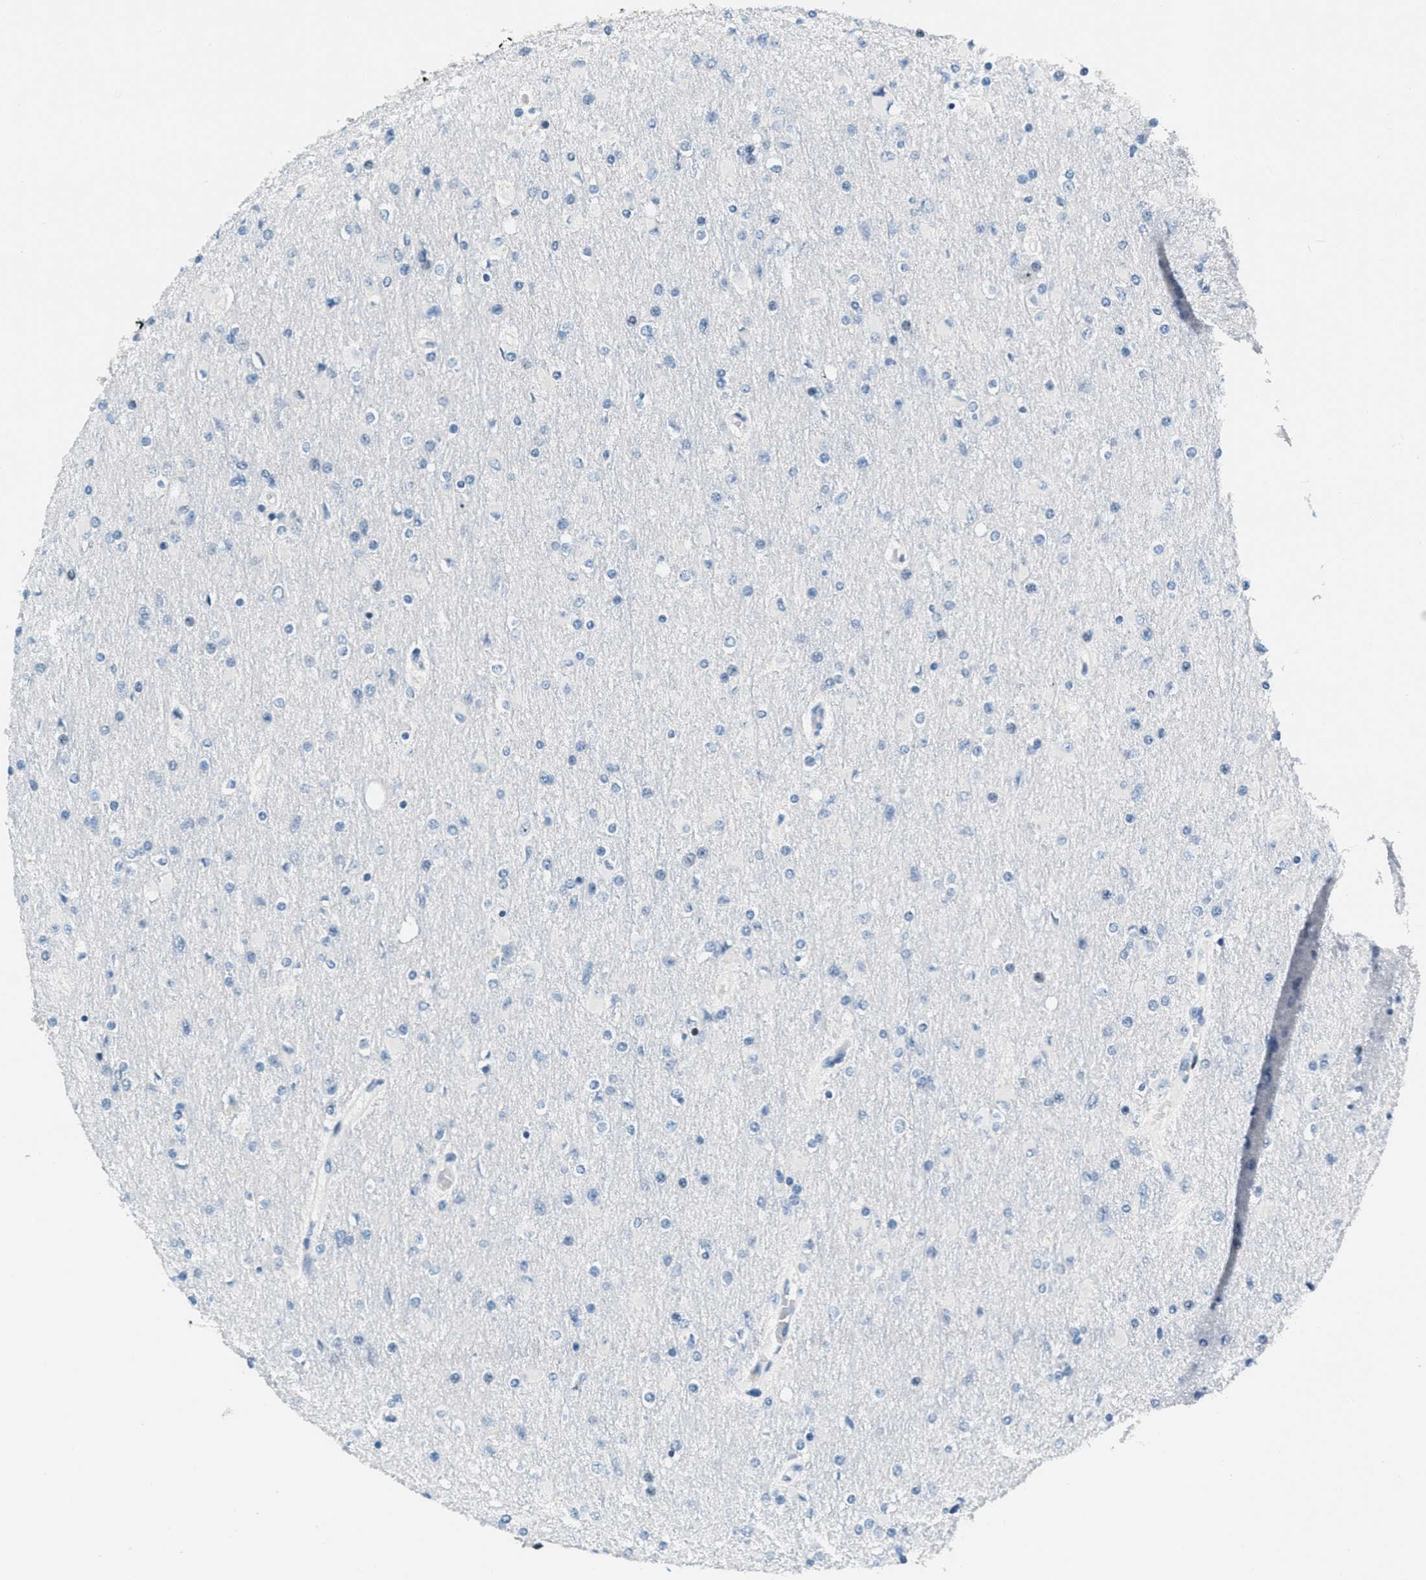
{"staining": {"intensity": "negative", "quantity": "none", "location": "none"}, "tissue": "glioma", "cell_type": "Tumor cells", "image_type": "cancer", "snomed": [{"axis": "morphology", "description": "Glioma, malignant, High grade"}, {"axis": "topography", "description": "Cerebral cortex"}], "caption": "The IHC photomicrograph has no significant staining in tumor cells of malignant high-grade glioma tissue.", "gene": "ZDHHC23", "patient": {"sex": "female", "age": 36}}